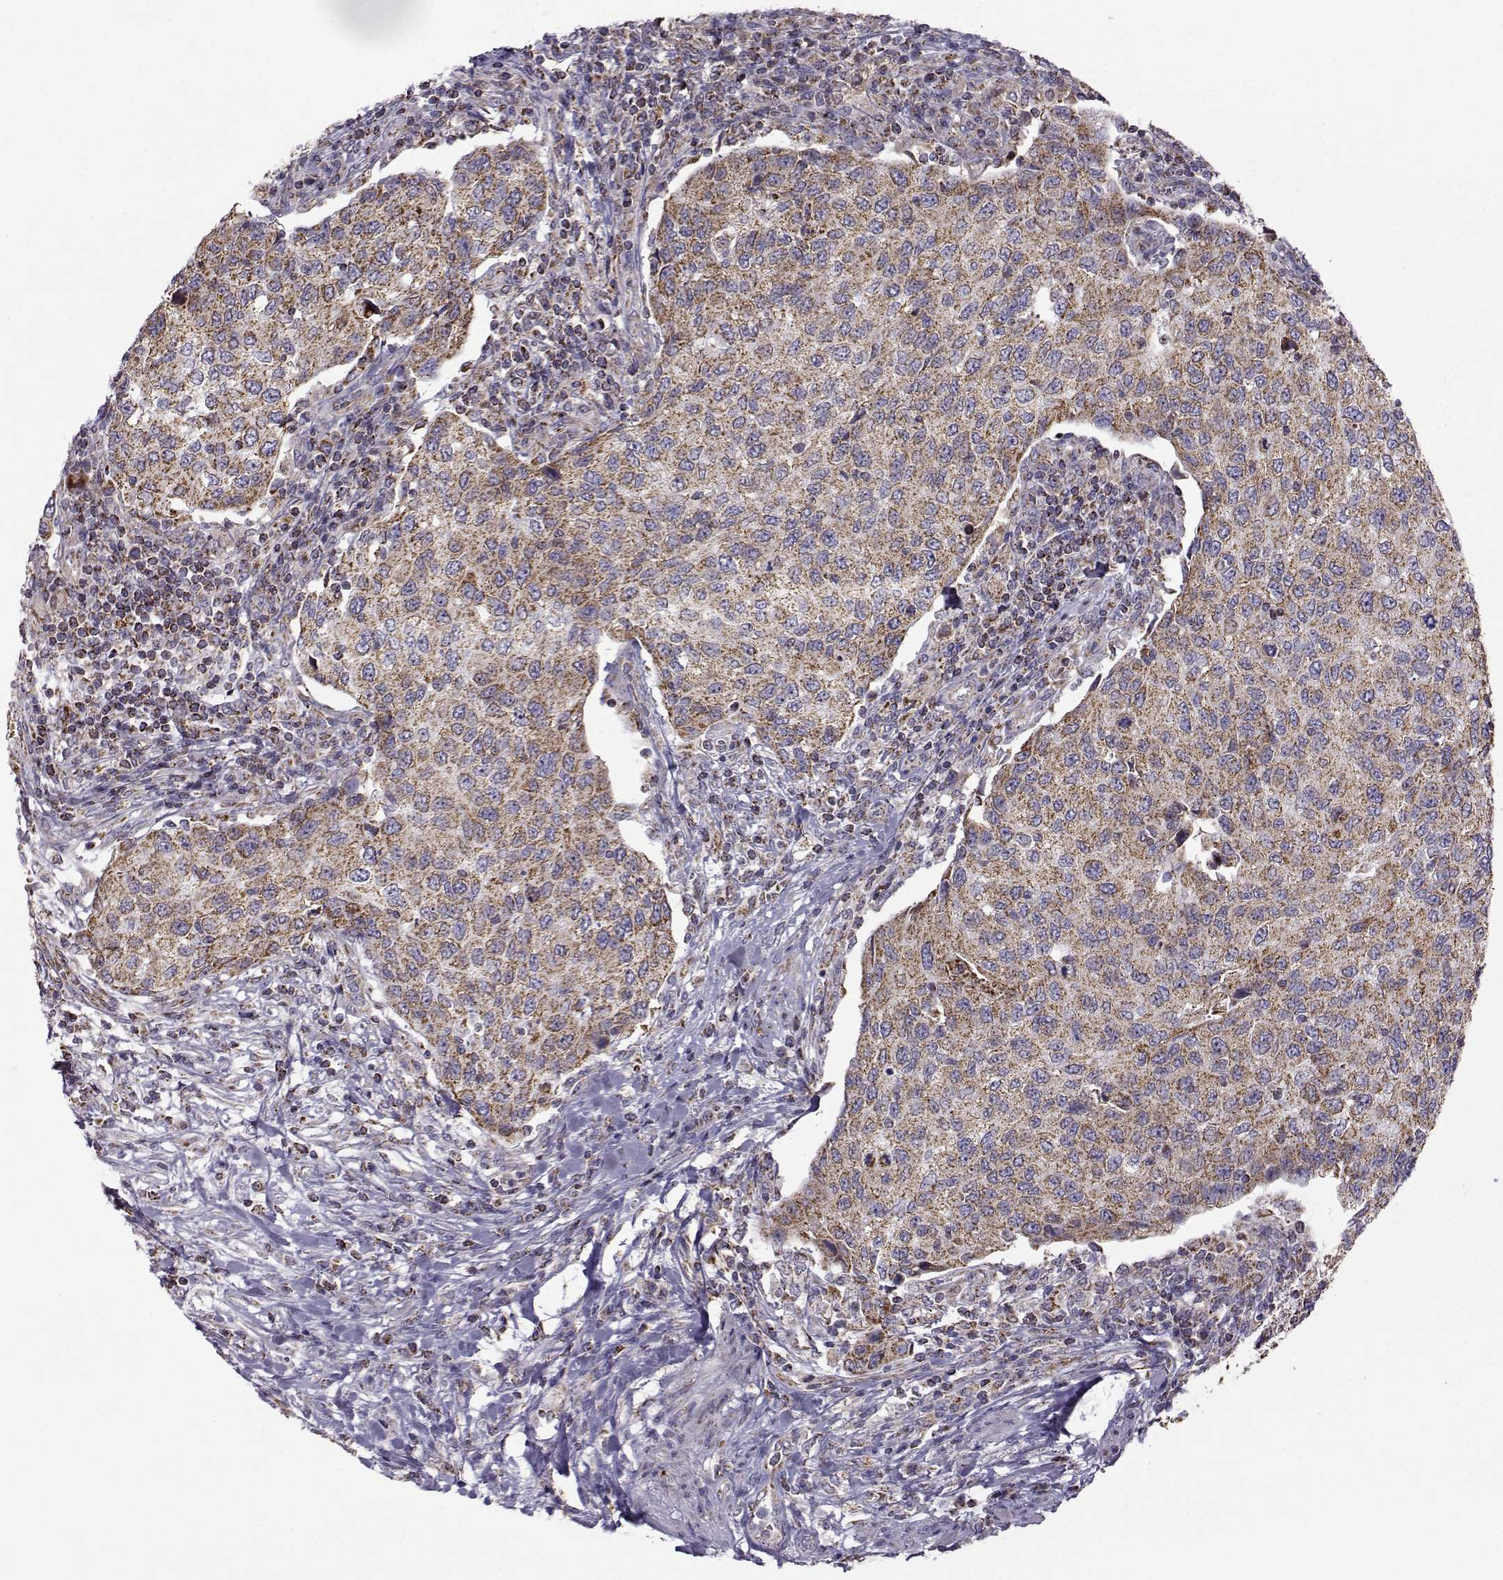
{"staining": {"intensity": "moderate", "quantity": ">75%", "location": "cytoplasmic/membranous"}, "tissue": "urothelial cancer", "cell_type": "Tumor cells", "image_type": "cancer", "snomed": [{"axis": "morphology", "description": "Urothelial carcinoma, High grade"}, {"axis": "topography", "description": "Urinary bladder"}], "caption": "Urothelial carcinoma (high-grade) stained for a protein reveals moderate cytoplasmic/membranous positivity in tumor cells. (DAB (3,3'-diaminobenzidine) IHC with brightfield microscopy, high magnification).", "gene": "NECAB3", "patient": {"sex": "female", "age": 78}}